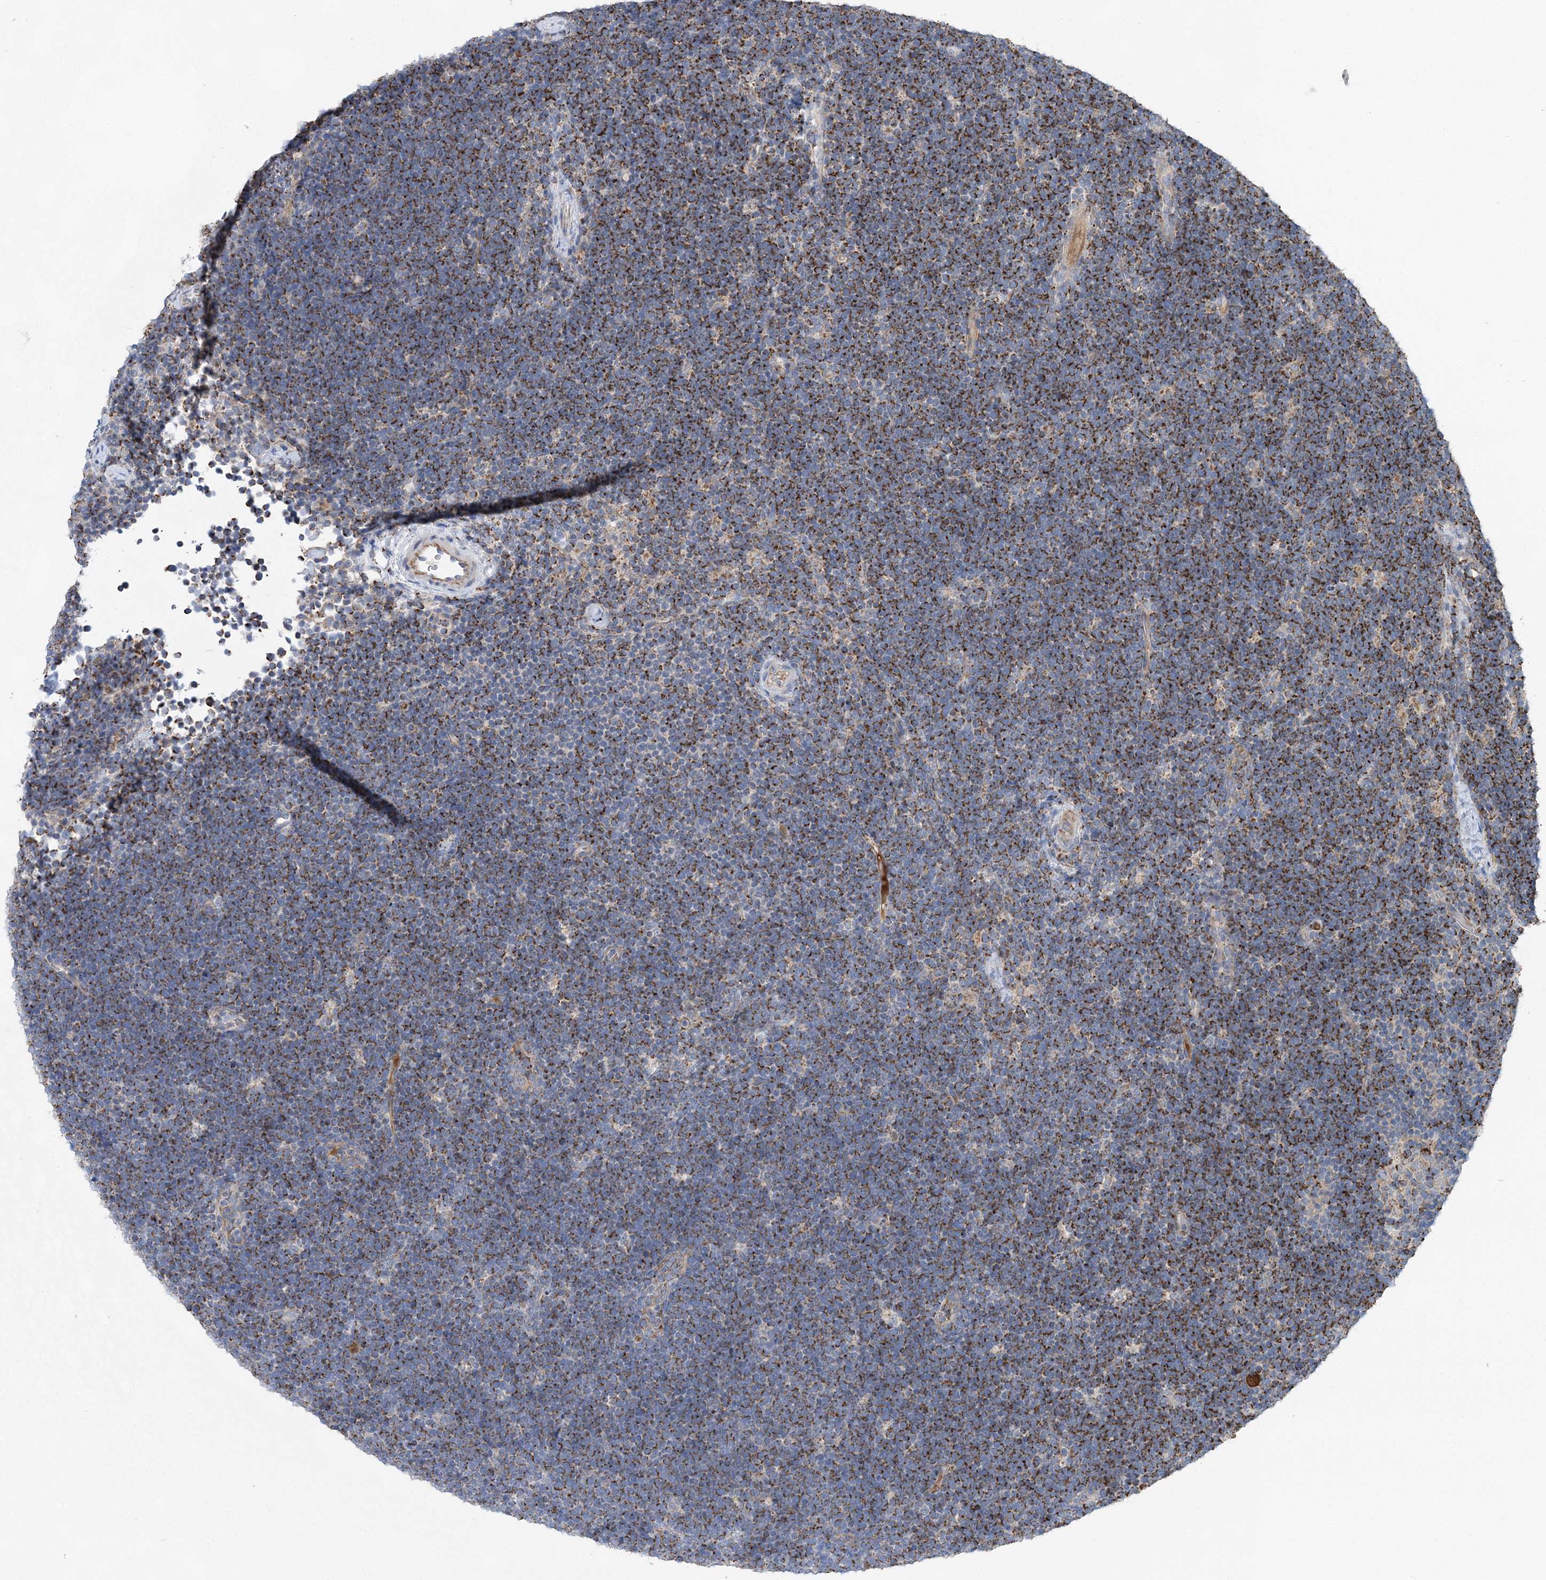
{"staining": {"intensity": "moderate", "quantity": ">75%", "location": "cytoplasmic/membranous"}, "tissue": "lymphoma", "cell_type": "Tumor cells", "image_type": "cancer", "snomed": [{"axis": "morphology", "description": "Malignant lymphoma, non-Hodgkin's type, High grade"}, {"axis": "topography", "description": "Lymph node"}], "caption": "The histopathology image reveals immunohistochemical staining of lymphoma. There is moderate cytoplasmic/membranous expression is present in about >75% of tumor cells.", "gene": "TRAPPC13", "patient": {"sex": "male", "age": 13}}